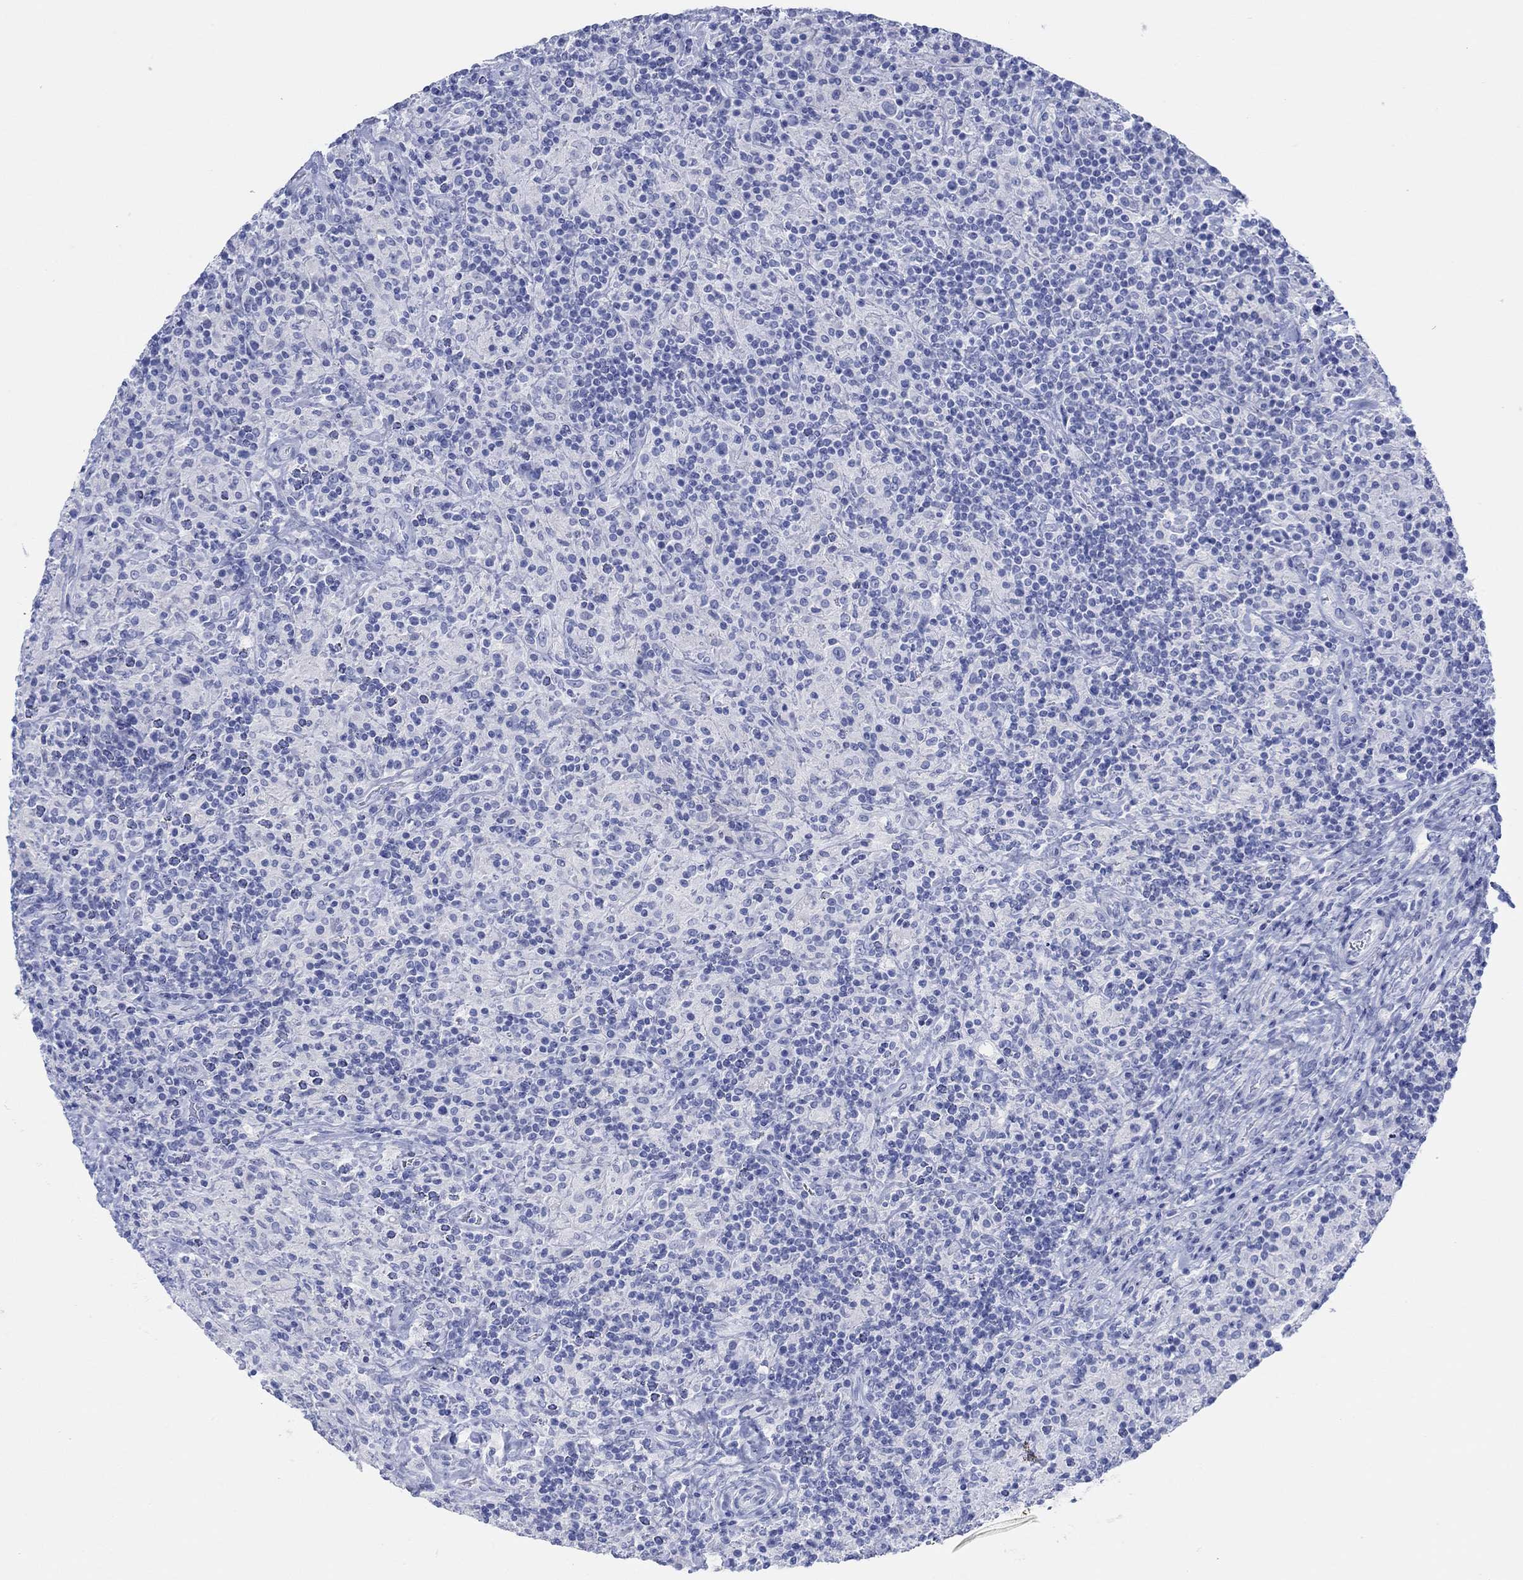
{"staining": {"intensity": "negative", "quantity": "none", "location": "none"}, "tissue": "lymphoma", "cell_type": "Tumor cells", "image_type": "cancer", "snomed": [{"axis": "morphology", "description": "Hodgkin's disease, NOS"}, {"axis": "topography", "description": "Lymph node"}], "caption": "Tumor cells are negative for protein expression in human lymphoma.", "gene": "AK8", "patient": {"sex": "male", "age": 70}}